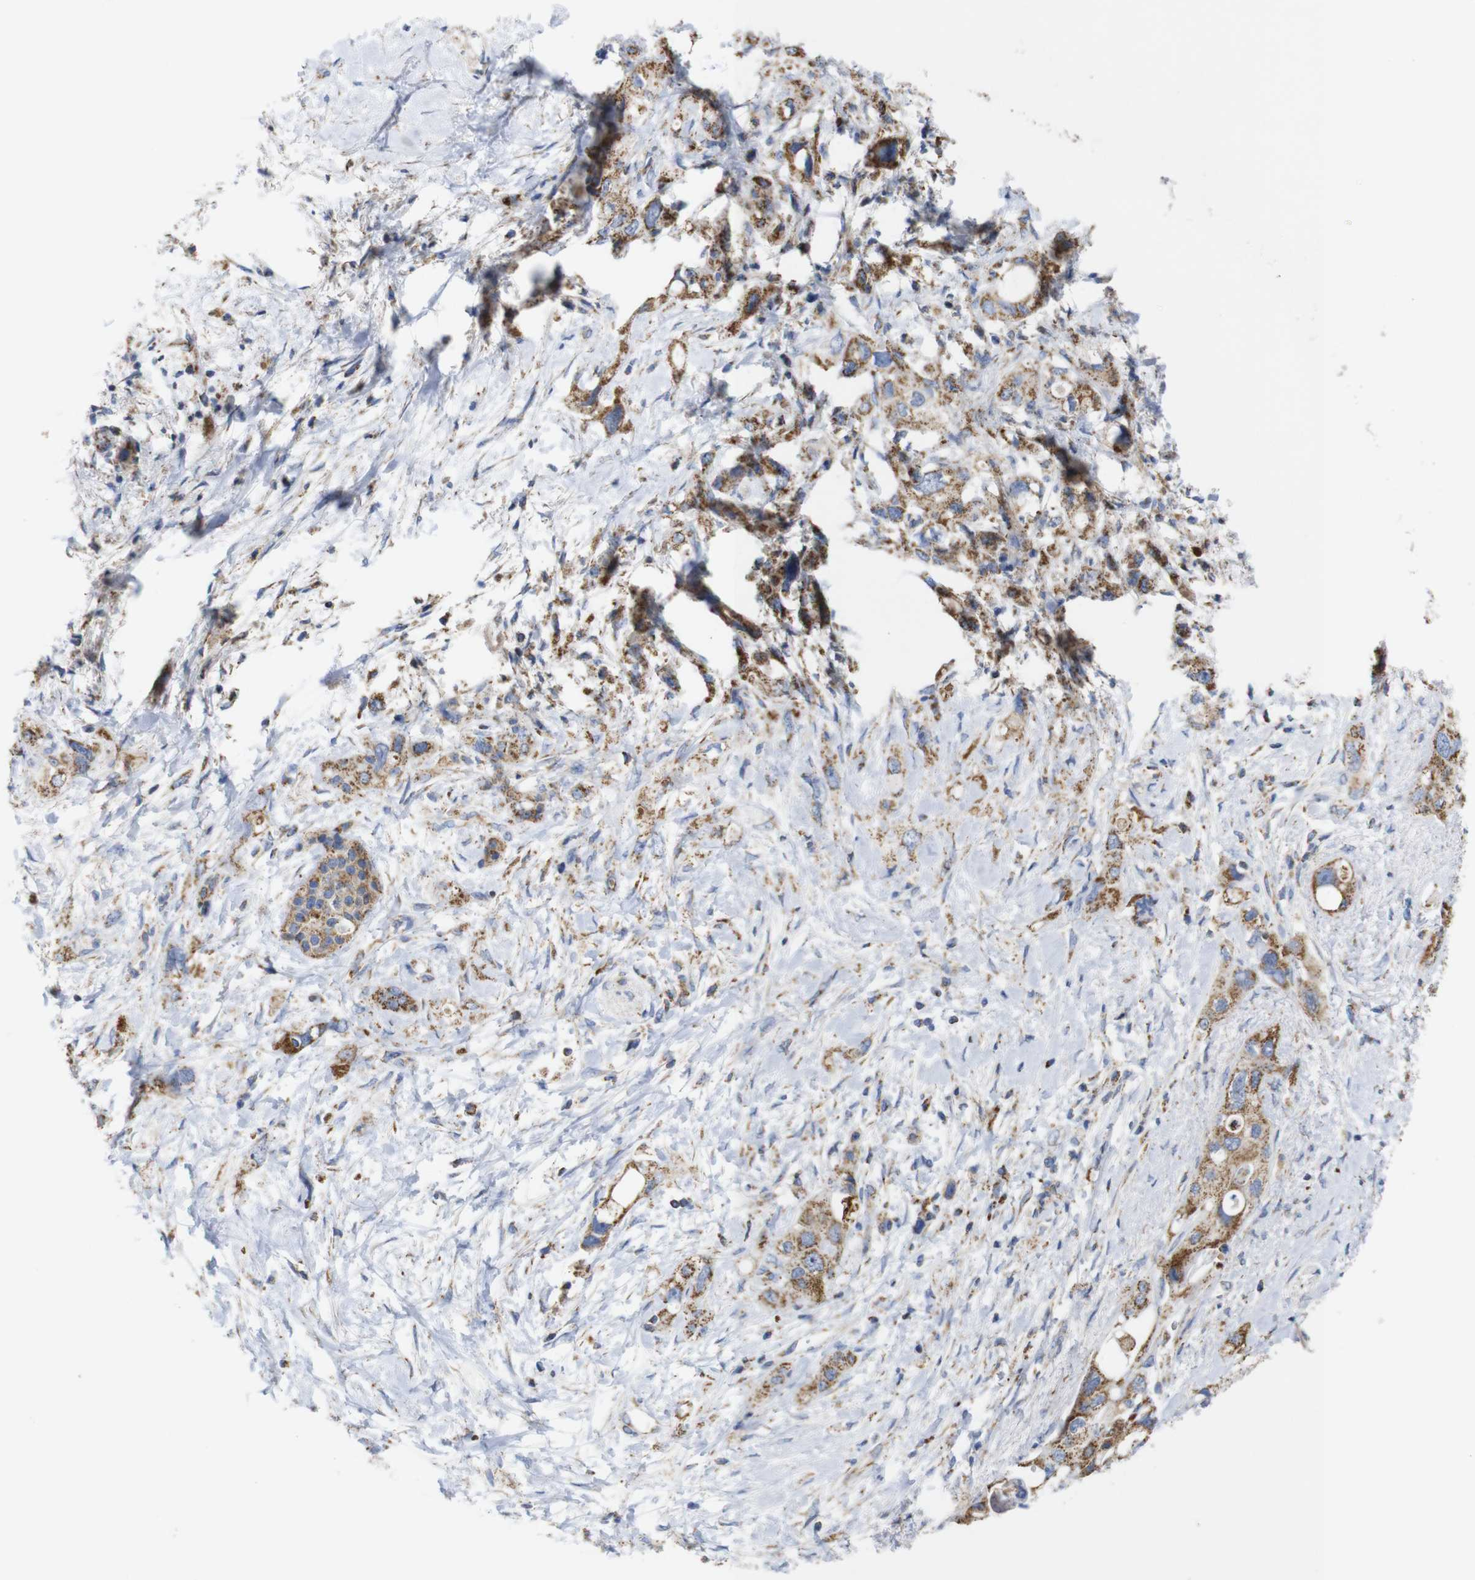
{"staining": {"intensity": "moderate", "quantity": ">75%", "location": "cytoplasmic/membranous"}, "tissue": "pancreatic cancer", "cell_type": "Tumor cells", "image_type": "cancer", "snomed": [{"axis": "morphology", "description": "Adenocarcinoma, NOS"}, {"axis": "topography", "description": "Pancreas"}], "caption": "Pancreatic cancer was stained to show a protein in brown. There is medium levels of moderate cytoplasmic/membranous expression in approximately >75% of tumor cells. Using DAB (3,3'-diaminobenzidine) (brown) and hematoxylin (blue) stains, captured at high magnification using brightfield microscopy.", "gene": "FAM171B", "patient": {"sex": "female", "age": 56}}